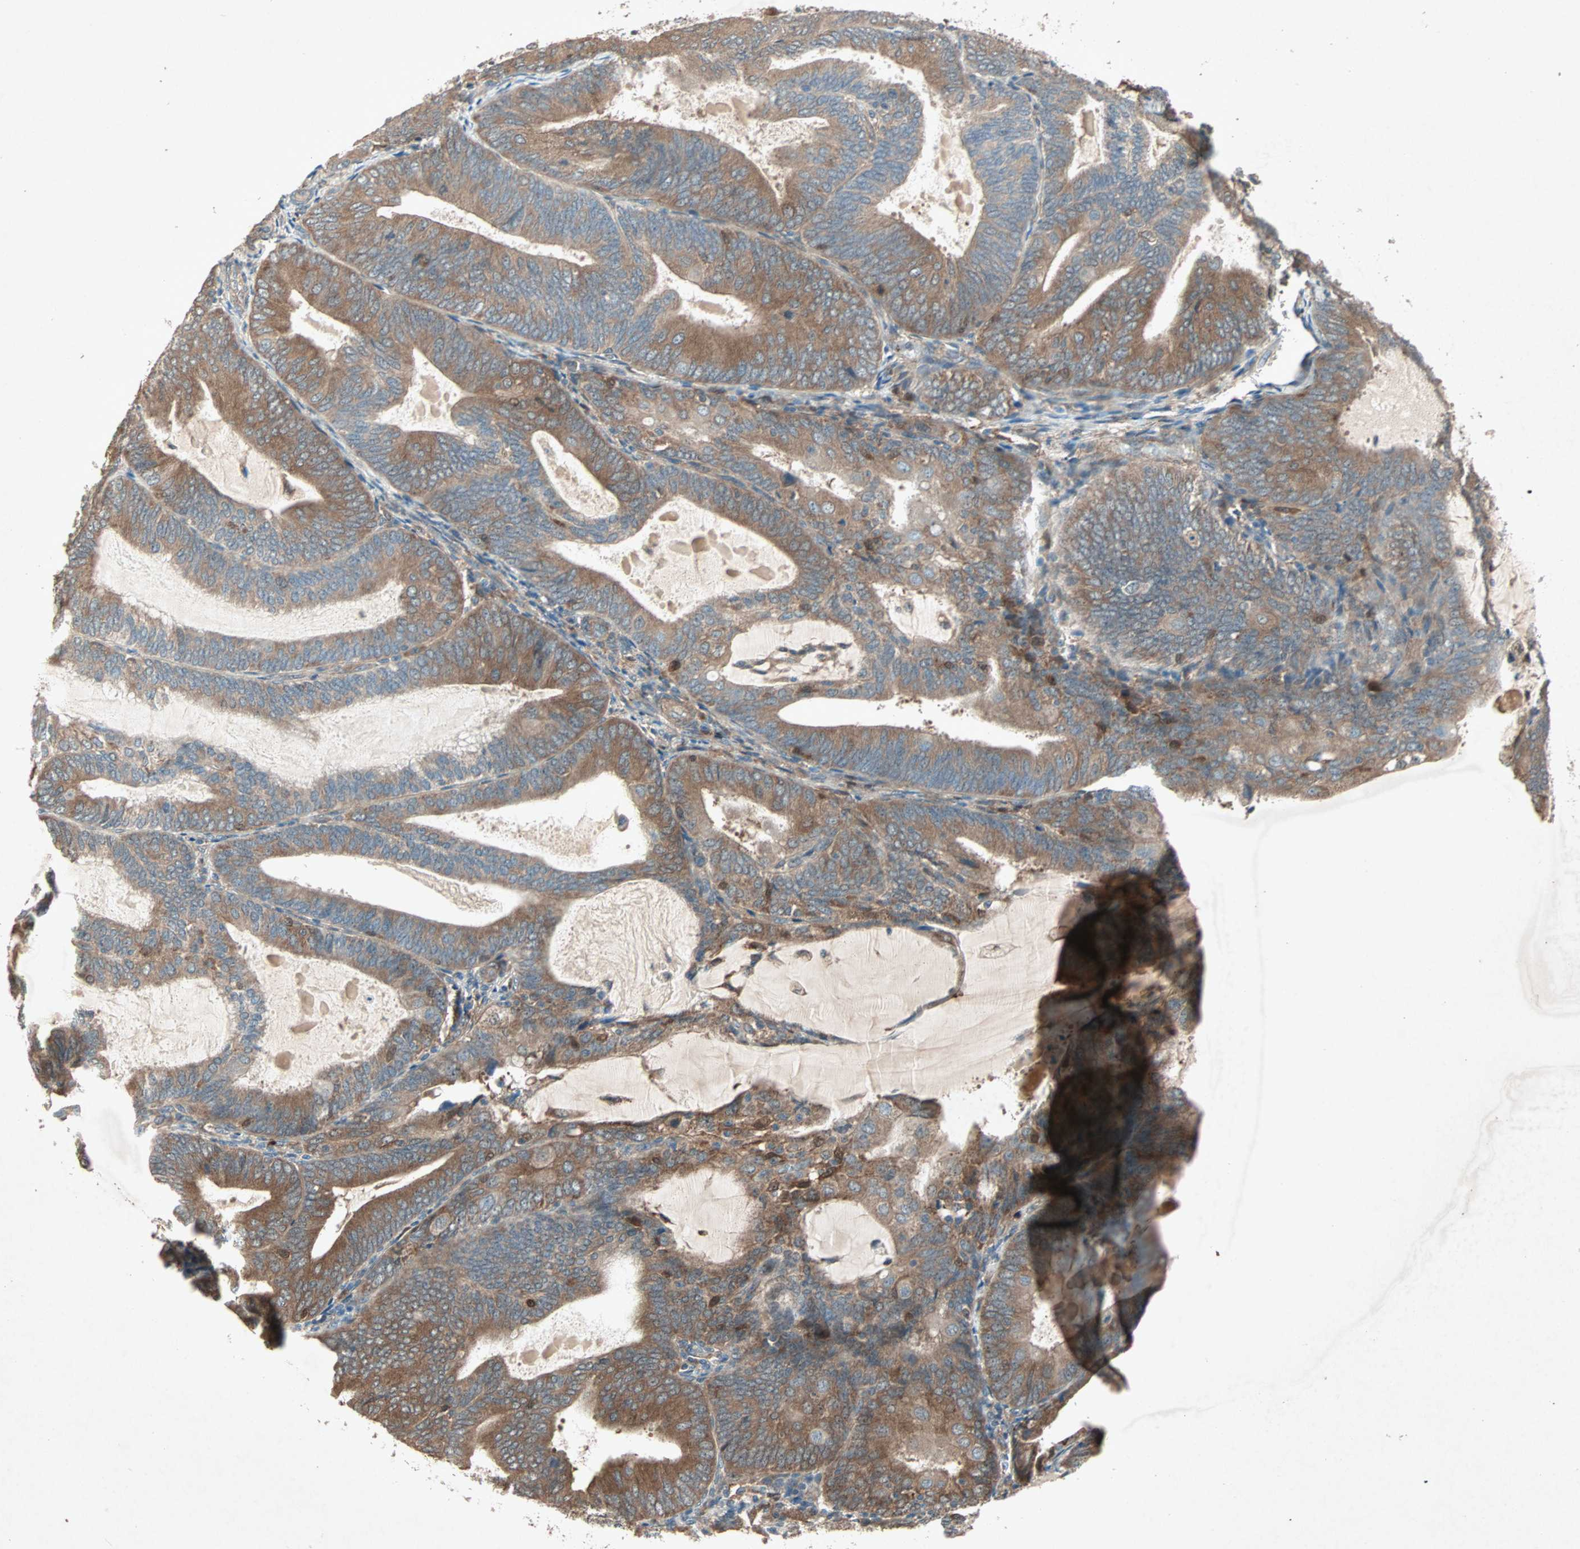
{"staining": {"intensity": "moderate", "quantity": "25%-75%", "location": "cytoplasmic/membranous"}, "tissue": "endometrial cancer", "cell_type": "Tumor cells", "image_type": "cancer", "snomed": [{"axis": "morphology", "description": "Adenocarcinoma, NOS"}, {"axis": "topography", "description": "Endometrium"}], "caption": "This is a photomicrograph of immunohistochemistry (IHC) staining of endometrial cancer, which shows moderate expression in the cytoplasmic/membranous of tumor cells.", "gene": "SDSL", "patient": {"sex": "female", "age": 81}}